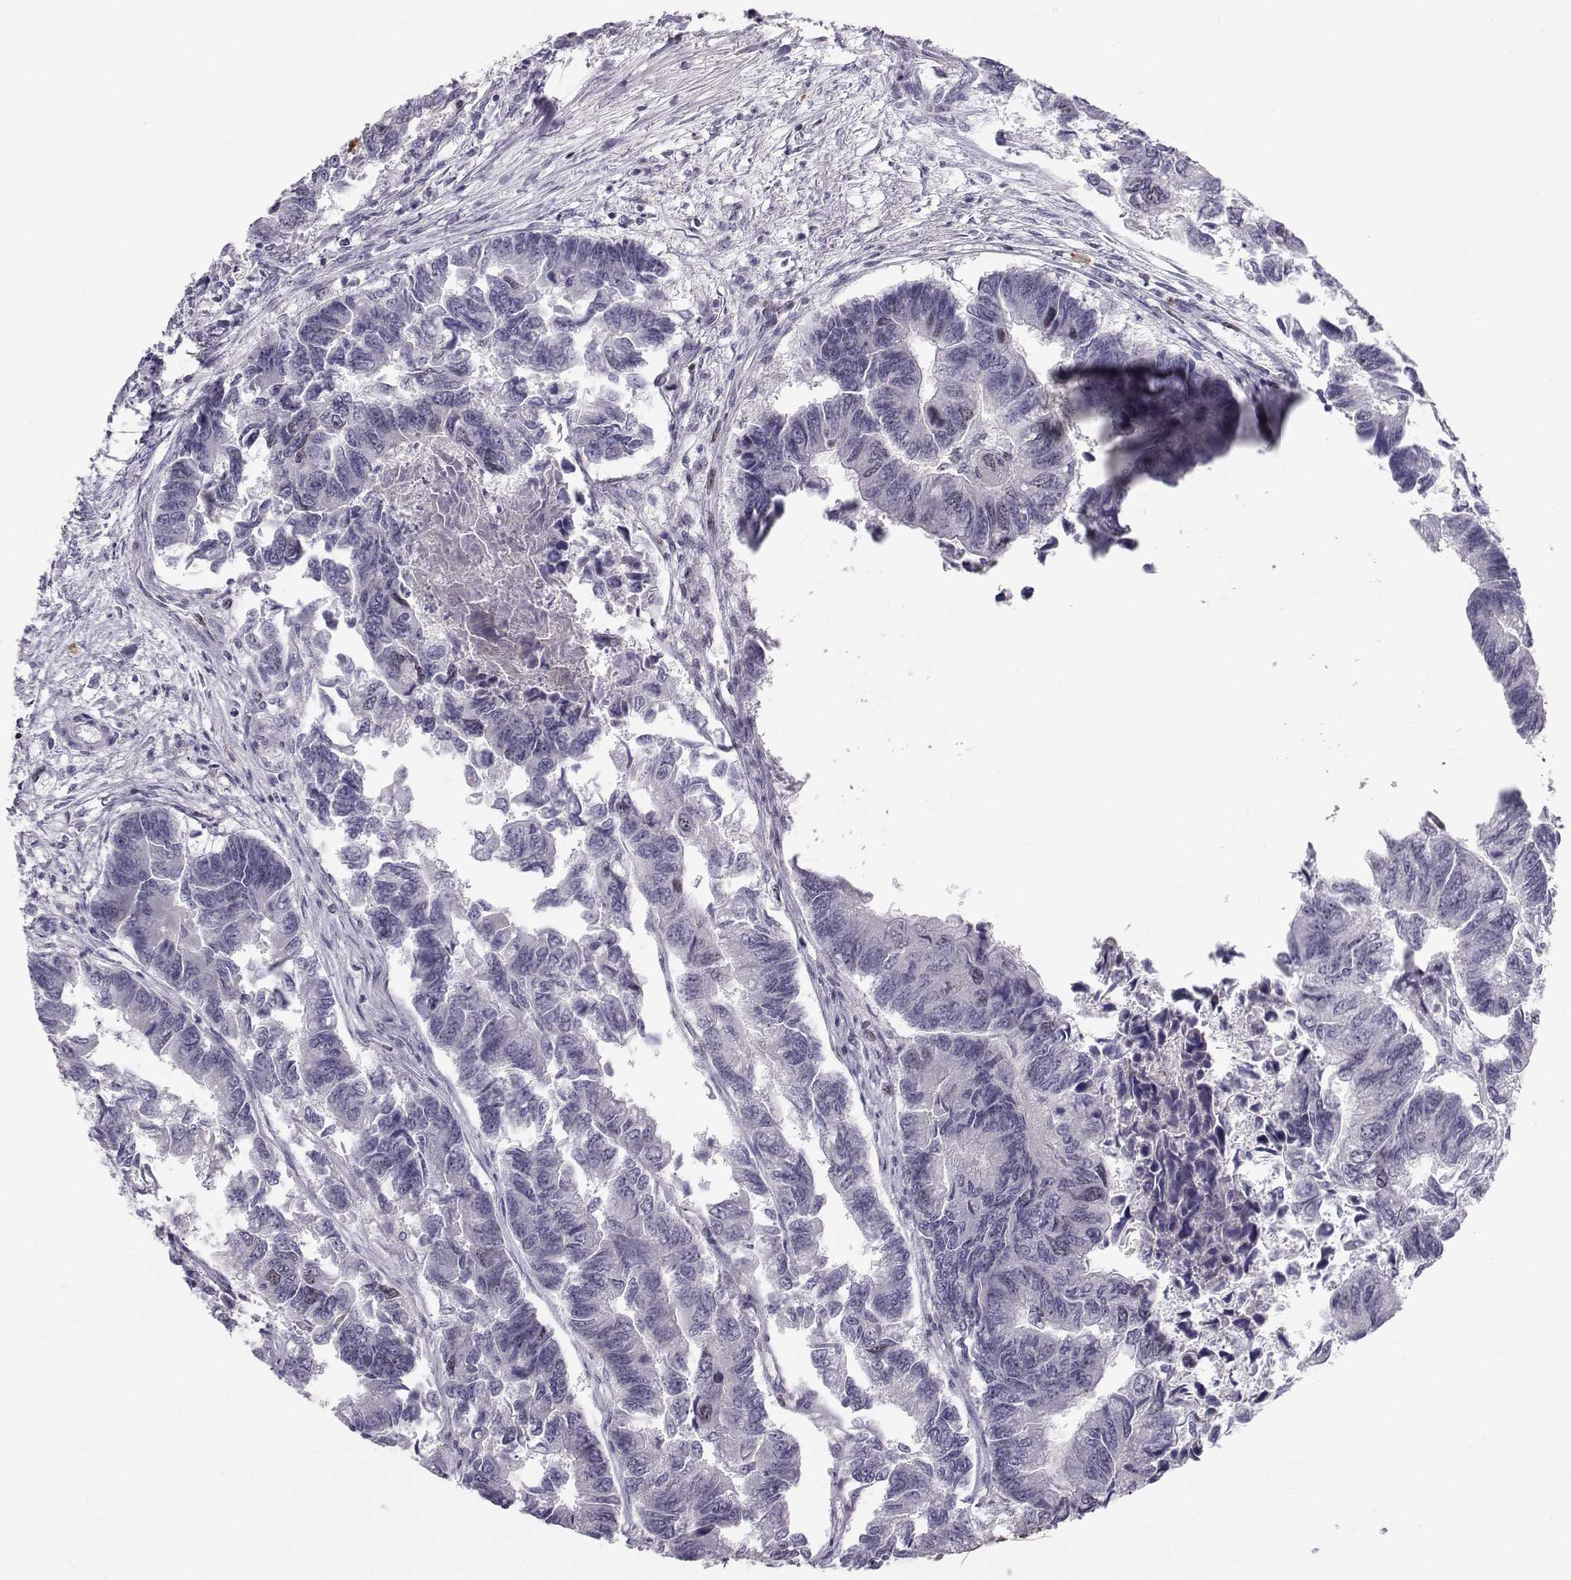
{"staining": {"intensity": "weak", "quantity": "<25%", "location": "nuclear"}, "tissue": "colorectal cancer", "cell_type": "Tumor cells", "image_type": "cancer", "snomed": [{"axis": "morphology", "description": "Adenocarcinoma, NOS"}, {"axis": "topography", "description": "Colon"}], "caption": "The histopathology image shows no staining of tumor cells in colorectal adenocarcinoma.", "gene": "LRP8", "patient": {"sex": "female", "age": 65}}